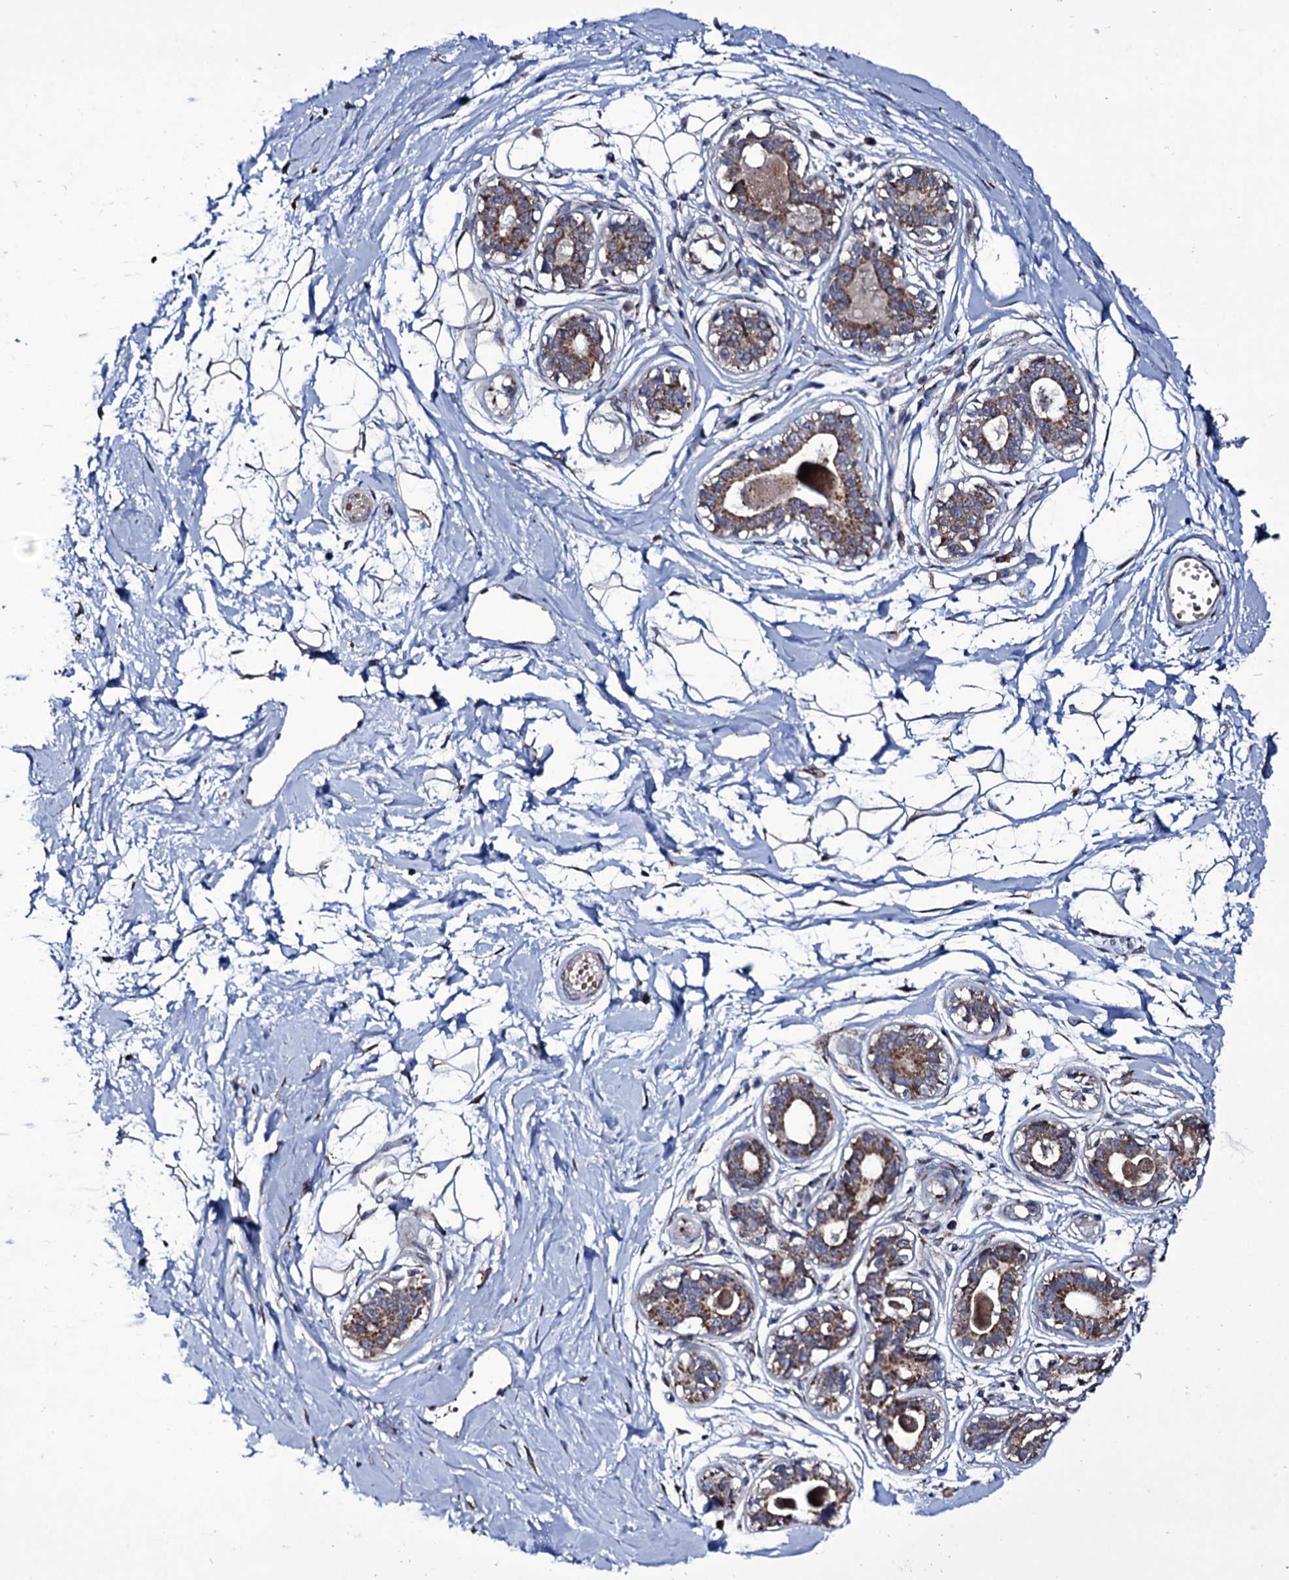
{"staining": {"intensity": "negative", "quantity": "none", "location": "none"}, "tissue": "breast", "cell_type": "Adipocytes", "image_type": "normal", "snomed": [{"axis": "morphology", "description": "Normal tissue, NOS"}, {"axis": "topography", "description": "Breast"}], "caption": "DAB (3,3'-diaminobenzidine) immunohistochemical staining of benign breast displays no significant staining in adipocytes. (Immunohistochemistry, brightfield microscopy, high magnification).", "gene": "TUBGCP5", "patient": {"sex": "female", "age": 45}}